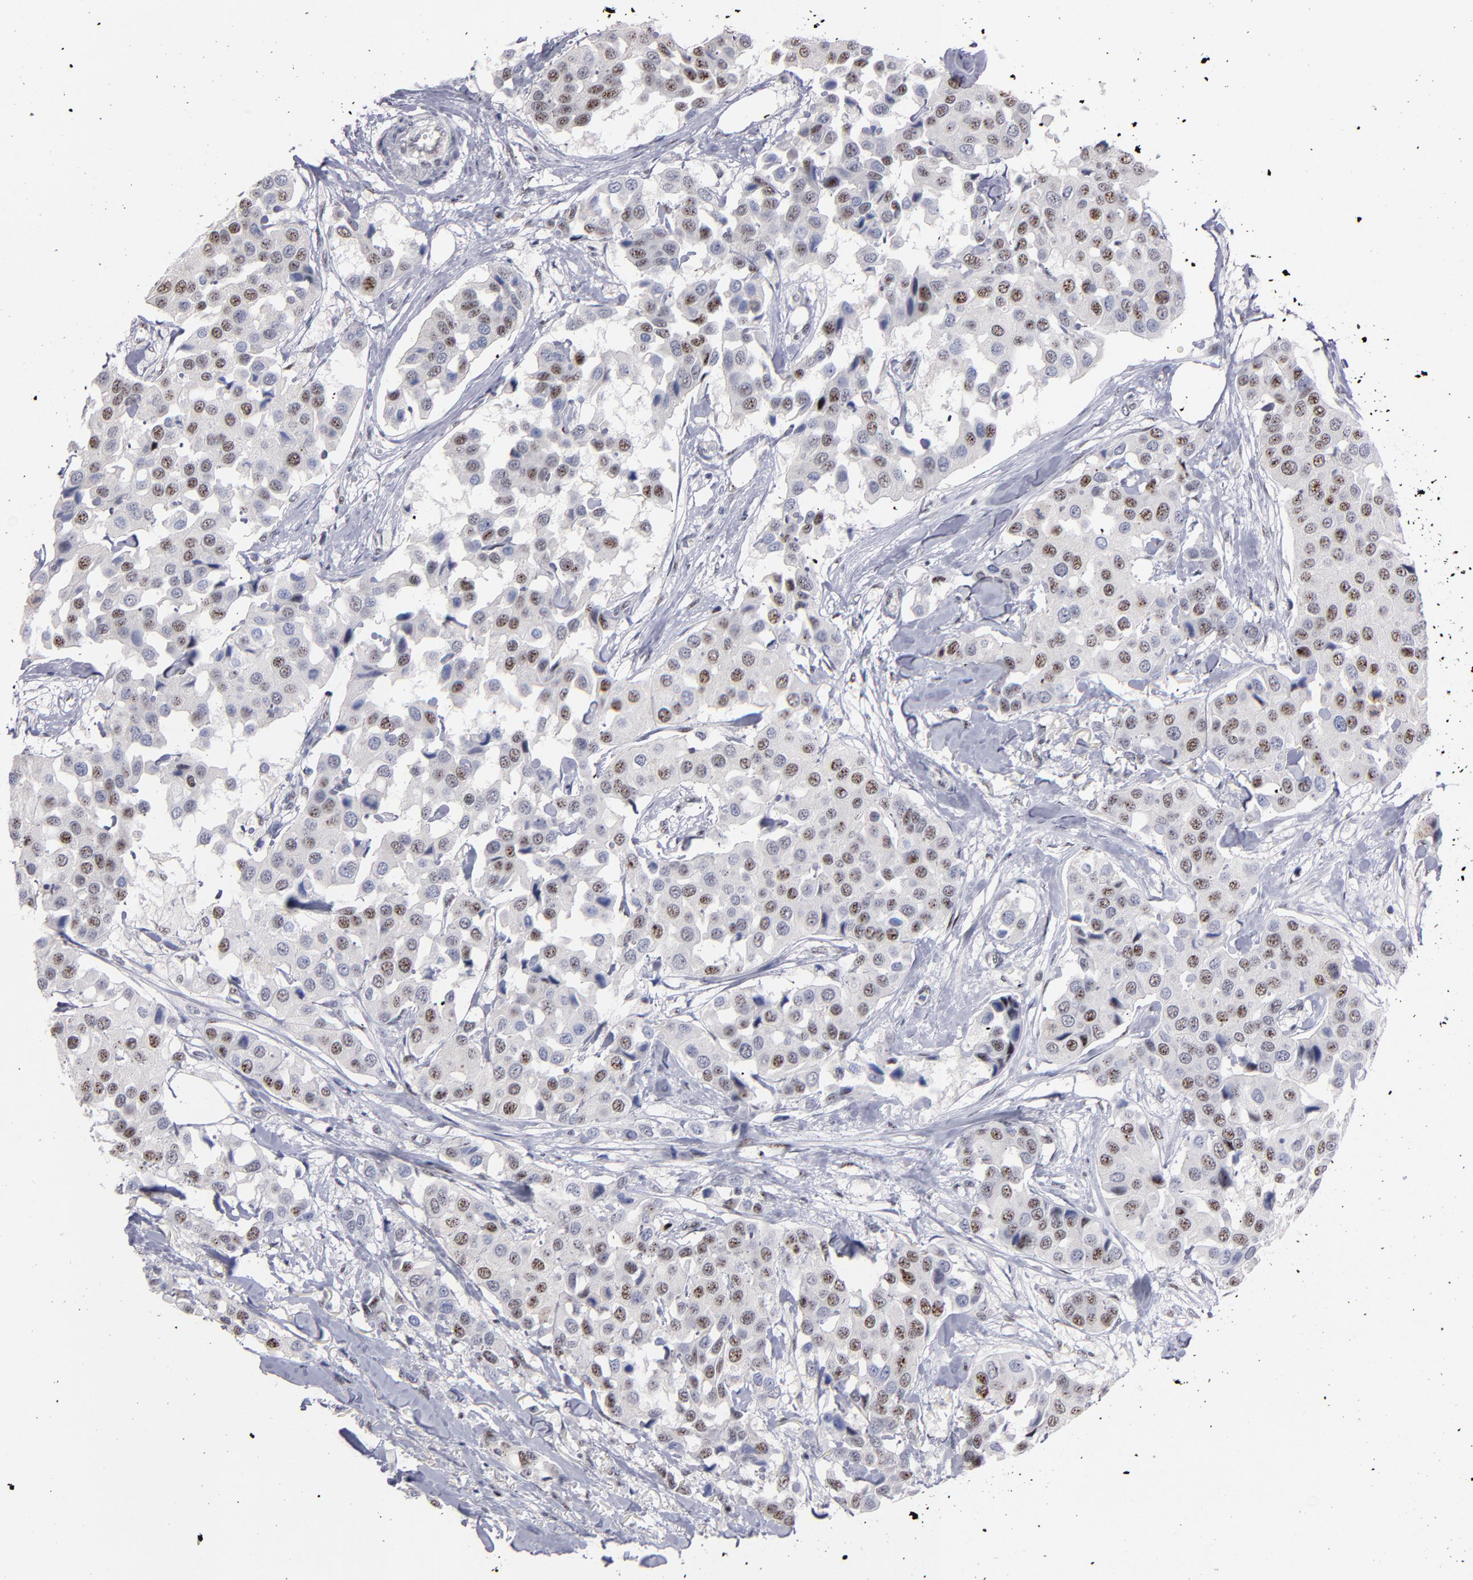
{"staining": {"intensity": "moderate", "quantity": "25%-75%", "location": "nuclear"}, "tissue": "breast cancer", "cell_type": "Tumor cells", "image_type": "cancer", "snomed": [{"axis": "morphology", "description": "Duct carcinoma"}, {"axis": "topography", "description": "Breast"}], "caption": "DAB immunohistochemical staining of human intraductal carcinoma (breast) reveals moderate nuclear protein expression in approximately 25%-75% of tumor cells.", "gene": "RAF1", "patient": {"sex": "female", "age": 80}}